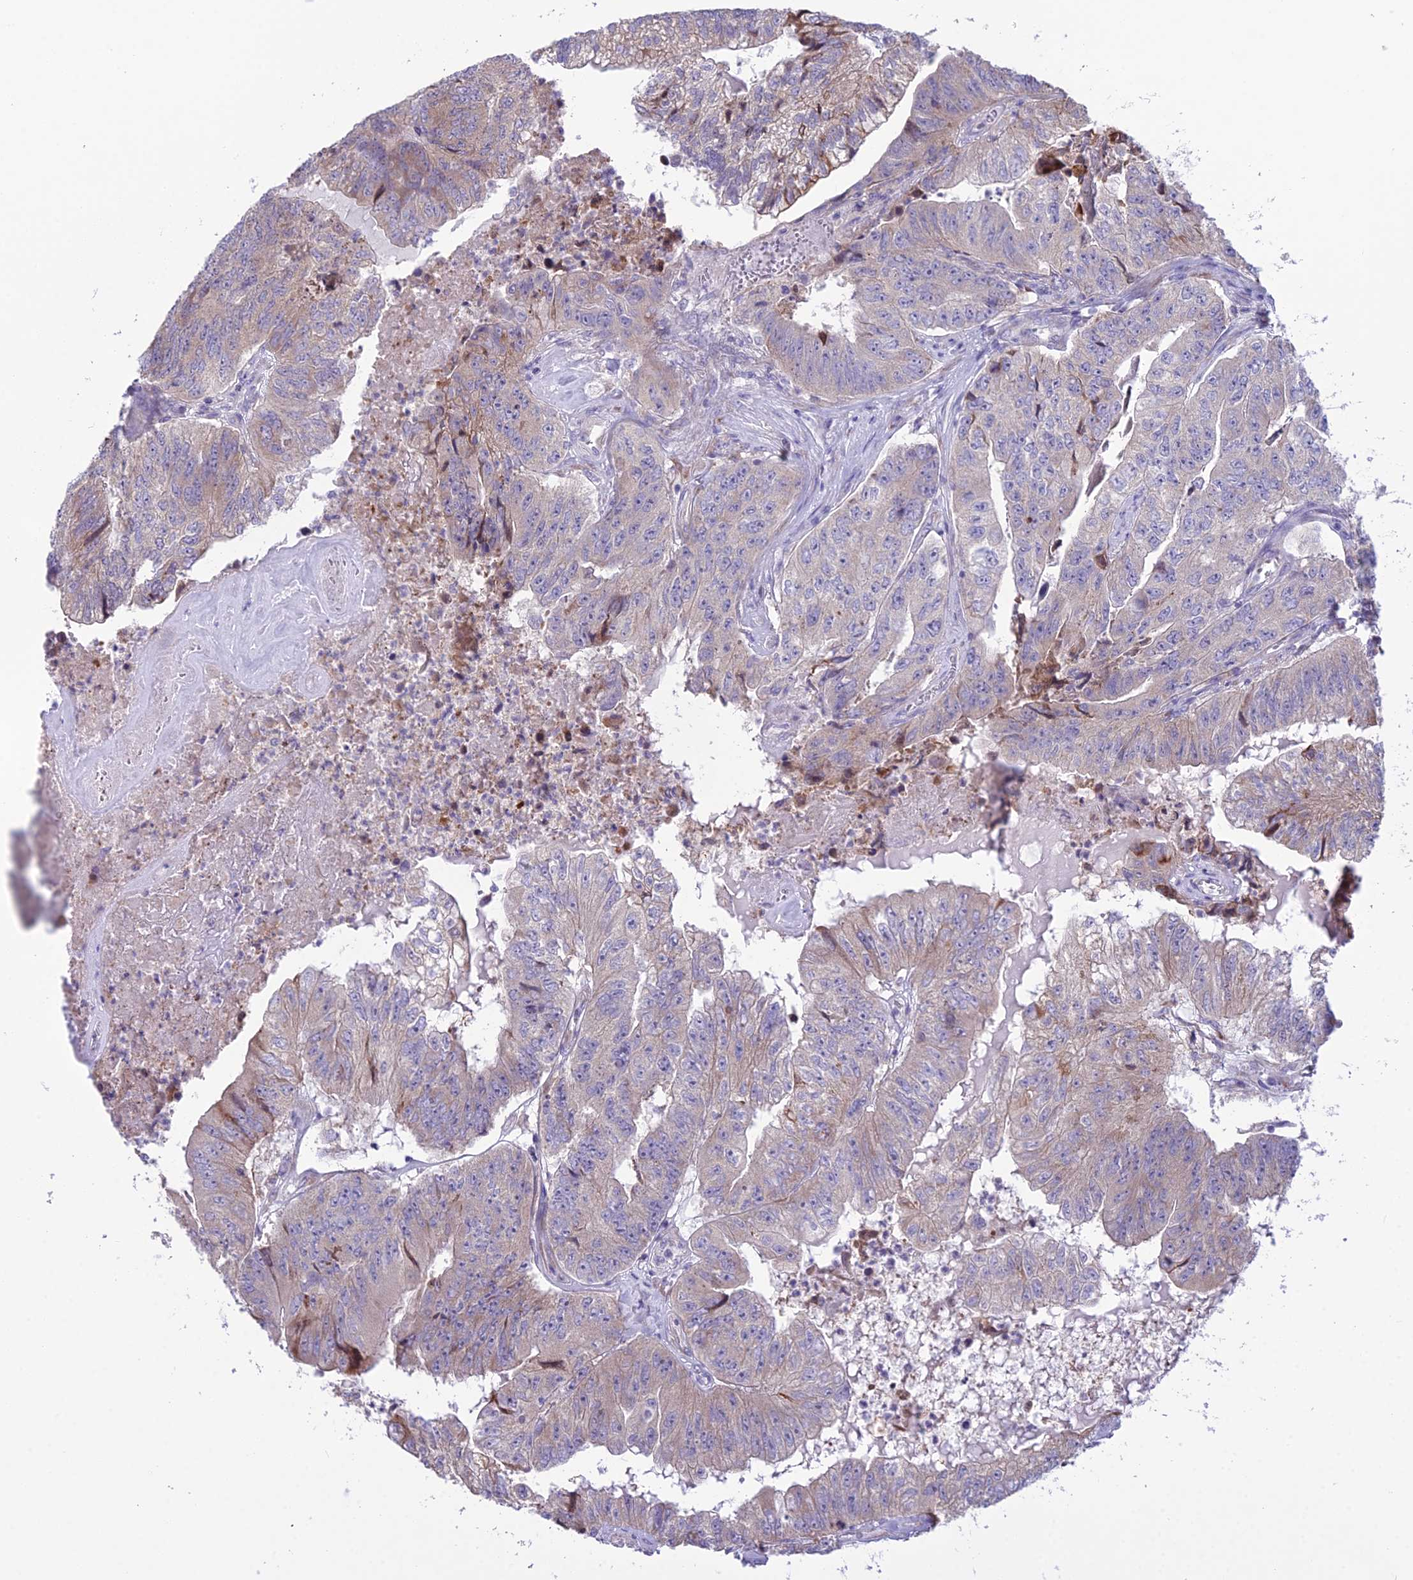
{"staining": {"intensity": "weak", "quantity": "25%-75%", "location": "cytoplasmic/membranous"}, "tissue": "colorectal cancer", "cell_type": "Tumor cells", "image_type": "cancer", "snomed": [{"axis": "morphology", "description": "Adenocarcinoma, NOS"}, {"axis": "topography", "description": "Colon"}], "caption": "Colorectal adenocarcinoma was stained to show a protein in brown. There is low levels of weak cytoplasmic/membranous expression in about 25%-75% of tumor cells.", "gene": "RPS26", "patient": {"sex": "female", "age": 67}}